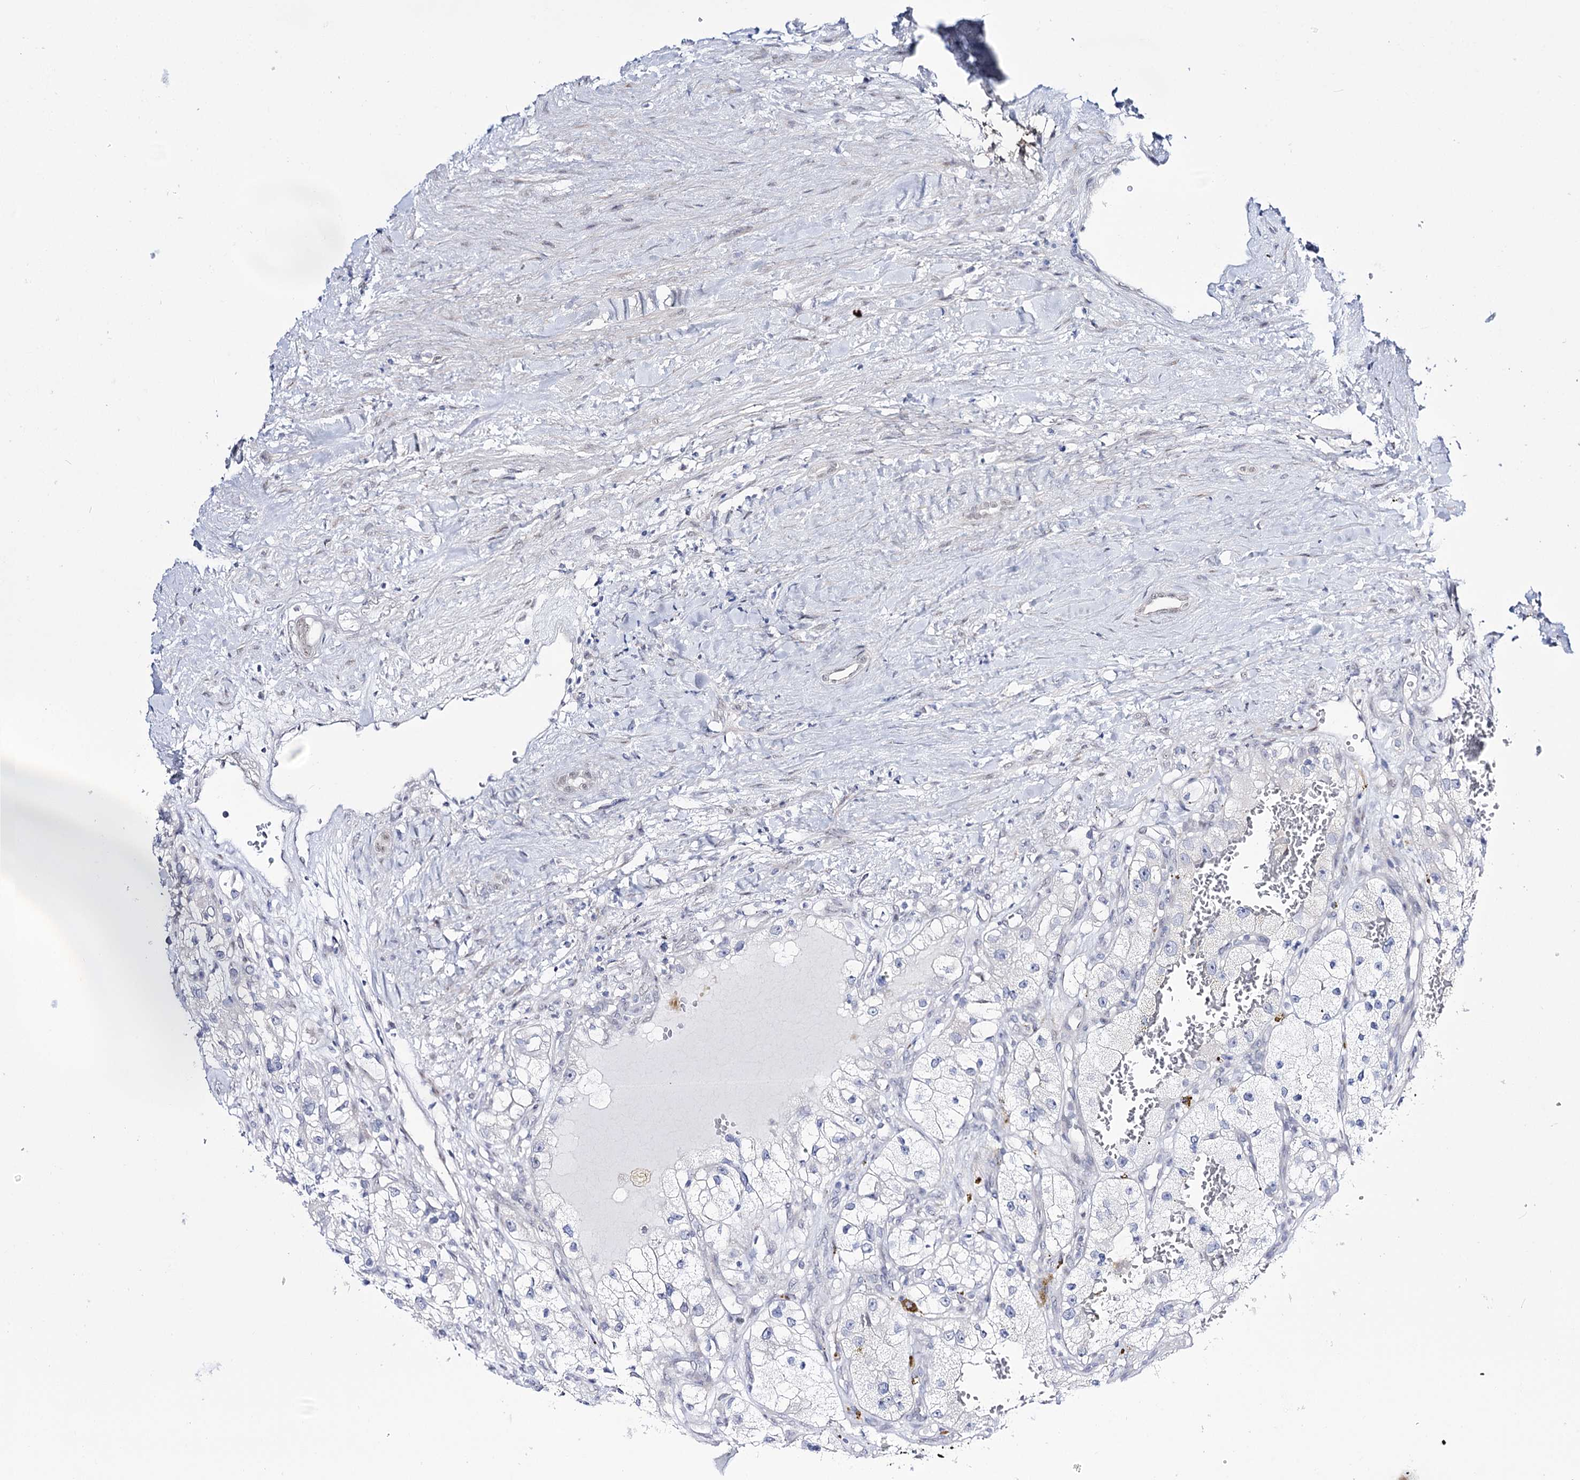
{"staining": {"intensity": "negative", "quantity": "none", "location": "none"}, "tissue": "renal cancer", "cell_type": "Tumor cells", "image_type": "cancer", "snomed": [{"axis": "morphology", "description": "Adenocarcinoma, NOS"}, {"axis": "topography", "description": "Kidney"}], "caption": "An immunohistochemistry photomicrograph of renal adenocarcinoma is shown. There is no staining in tumor cells of renal adenocarcinoma.", "gene": "RBM15B", "patient": {"sex": "female", "age": 57}}